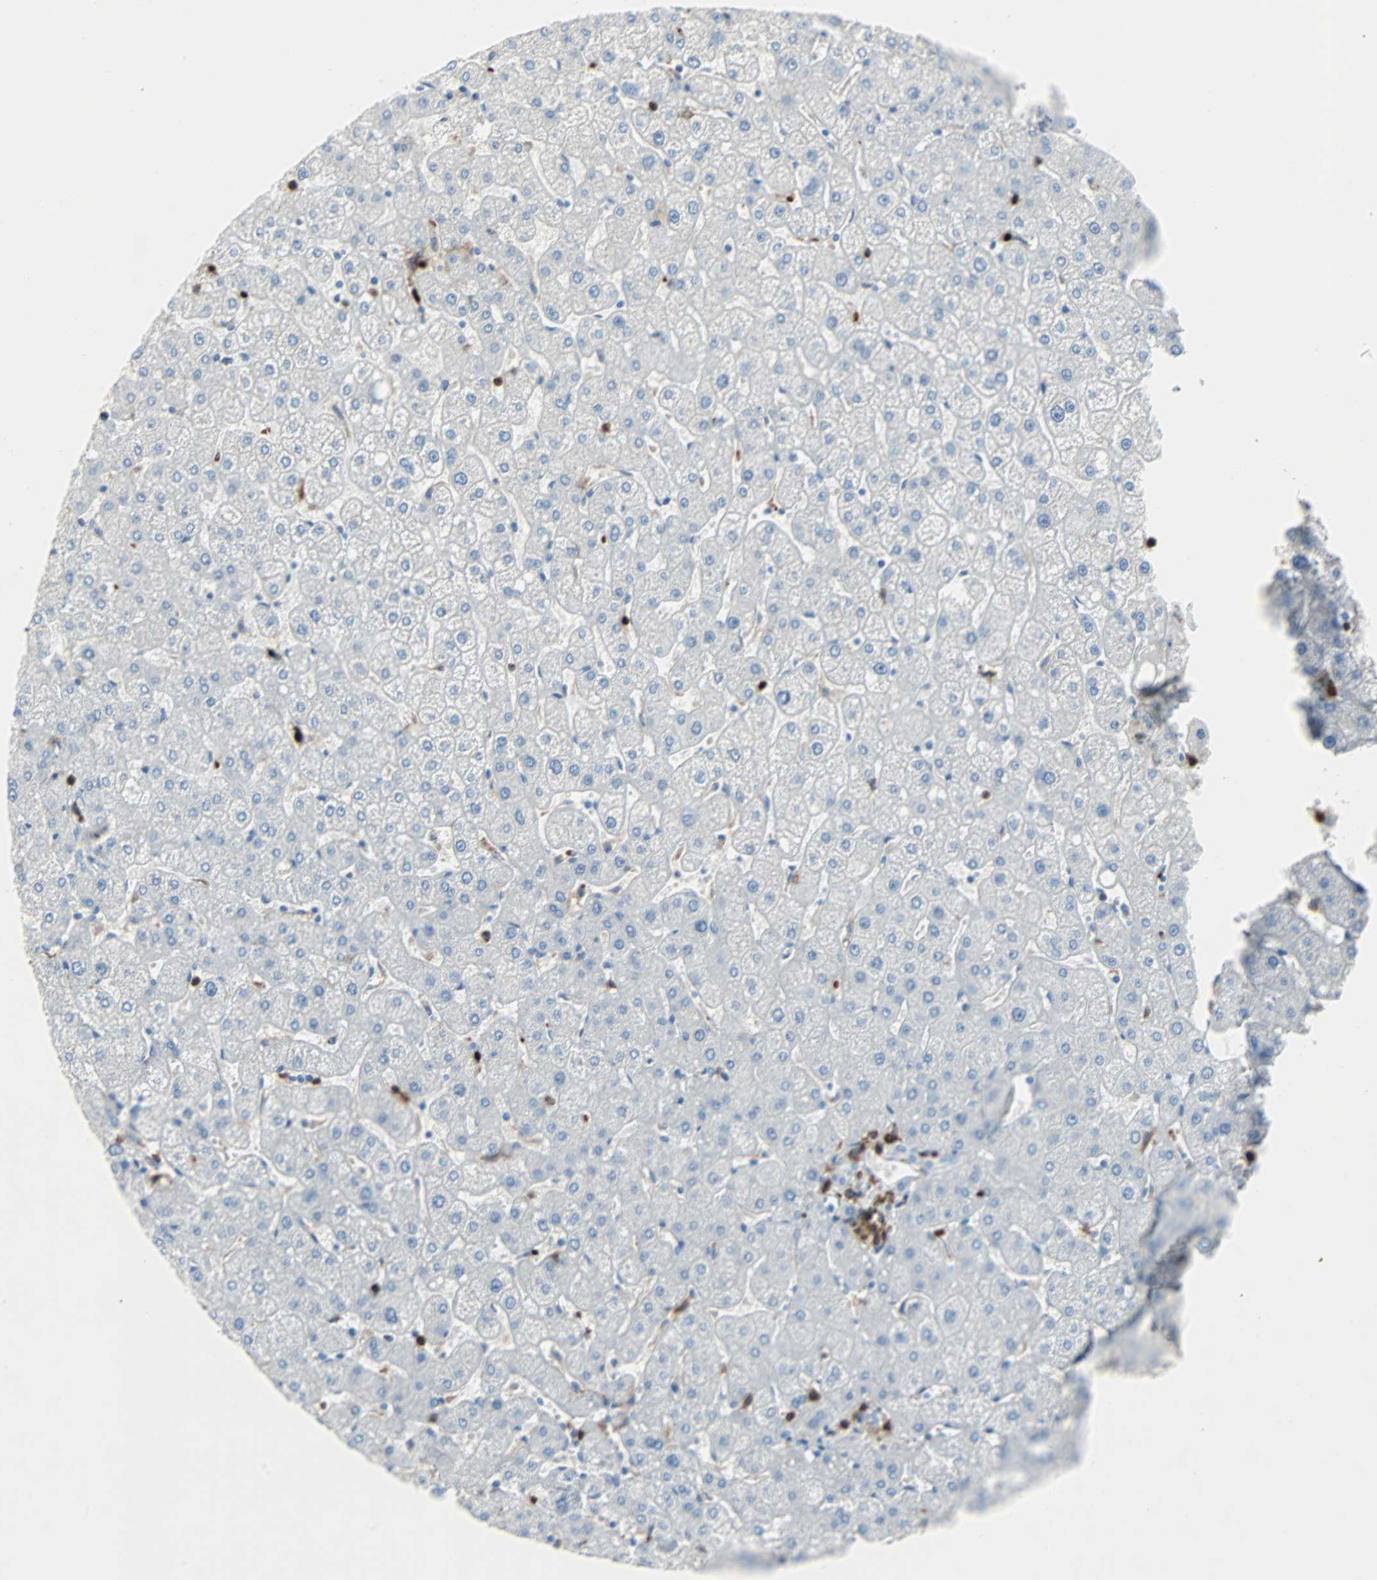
{"staining": {"intensity": "negative", "quantity": "none", "location": "none"}, "tissue": "liver", "cell_type": "Cholangiocytes", "image_type": "normal", "snomed": [{"axis": "morphology", "description": "Normal tissue, NOS"}, {"axis": "topography", "description": "Liver"}], "caption": "DAB immunohistochemical staining of normal liver reveals no significant staining in cholangiocytes. (DAB IHC, high magnification).", "gene": "CLEC4A", "patient": {"sex": "male", "age": 67}}